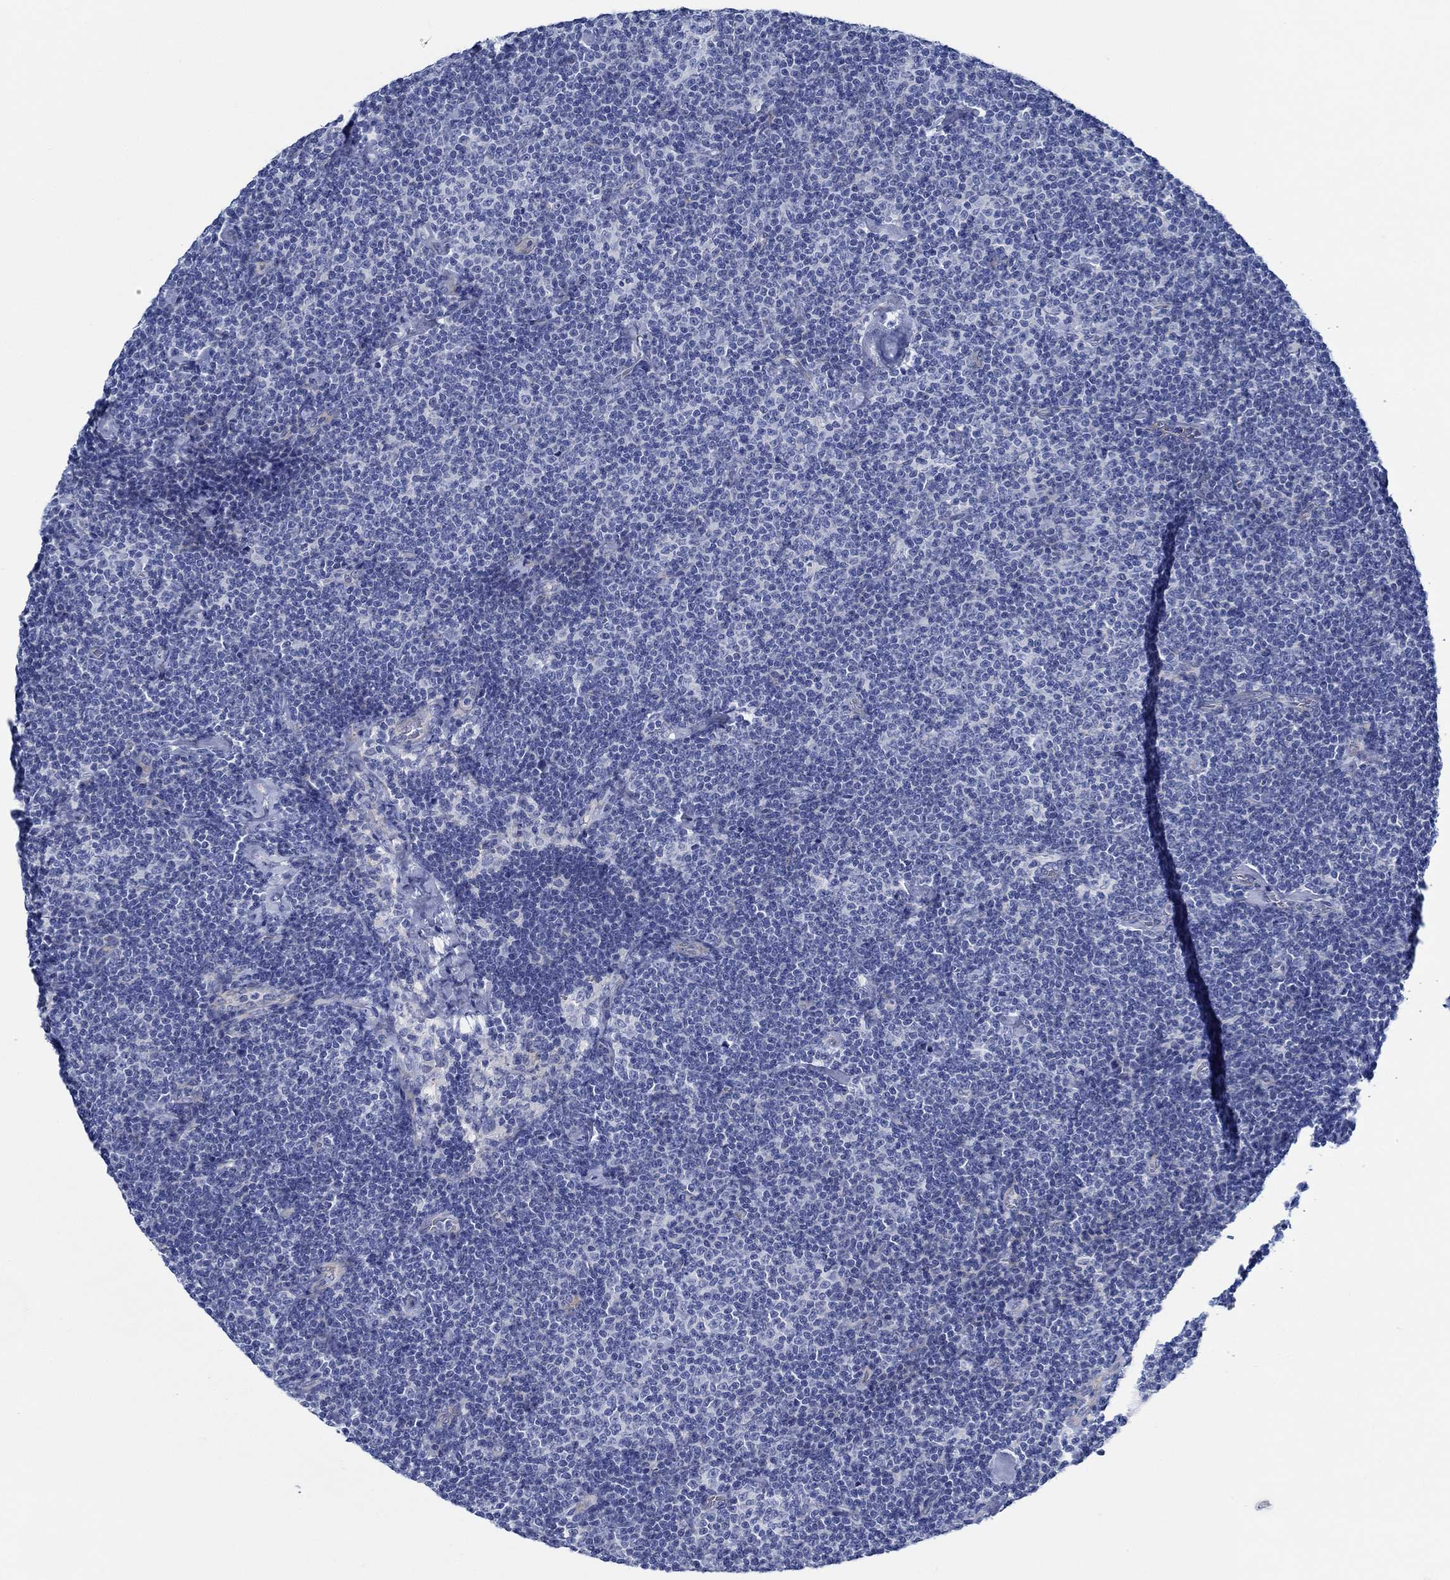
{"staining": {"intensity": "negative", "quantity": "none", "location": "none"}, "tissue": "lymphoma", "cell_type": "Tumor cells", "image_type": "cancer", "snomed": [{"axis": "morphology", "description": "Malignant lymphoma, non-Hodgkin's type, Low grade"}, {"axis": "topography", "description": "Lymph node"}], "caption": "Tumor cells are negative for protein expression in human lymphoma. Brightfield microscopy of immunohistochemistry (IHC) stained with DAB (3,3'-diaminobenzidine) (brown) and hematoxylin (blue), captured at high magnification.", "gene": "SVEP1", "patient": {"sex": "male", "age": 81}}